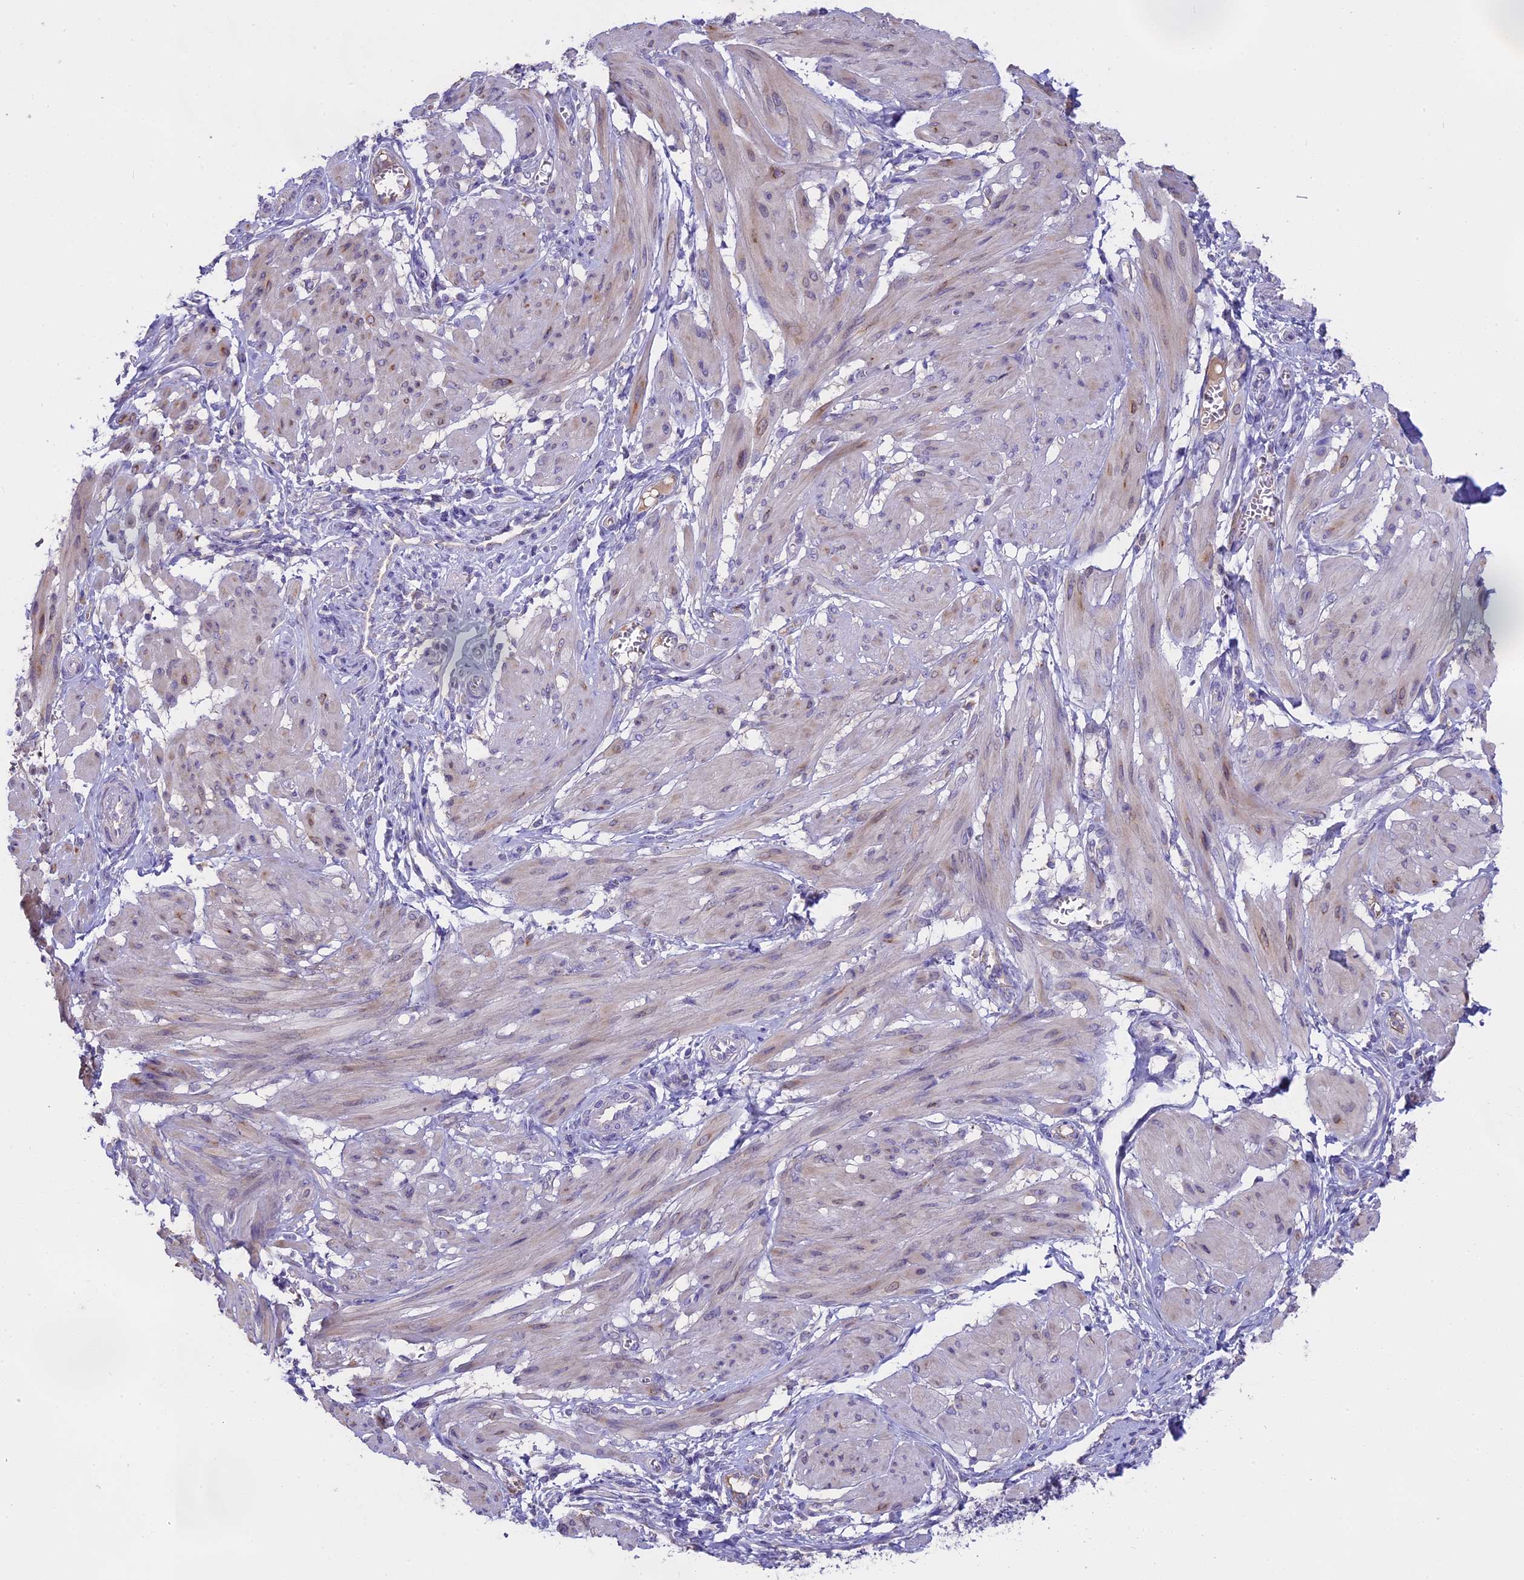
{"staining": {"intensity": "weak", "quantity": "<25%", "location": "cytoplasmic/membranous"}, "tissue": "smooth muscle", "cell_type": "Smooth muscle cells", "image_type": "normal", "snomed": [{"axis": "morphology", "description": "Normal tissue, NOS"}, {"axis": "topography", "description": "Smooth muscle"}], "caption": "Immunohistochemistry (IHC) of benign human smooth muscle demonstrates no positivity in smooth muscle cells.", "gene": "WFDC2", "patient": {"sex": "female", "age": 39}}